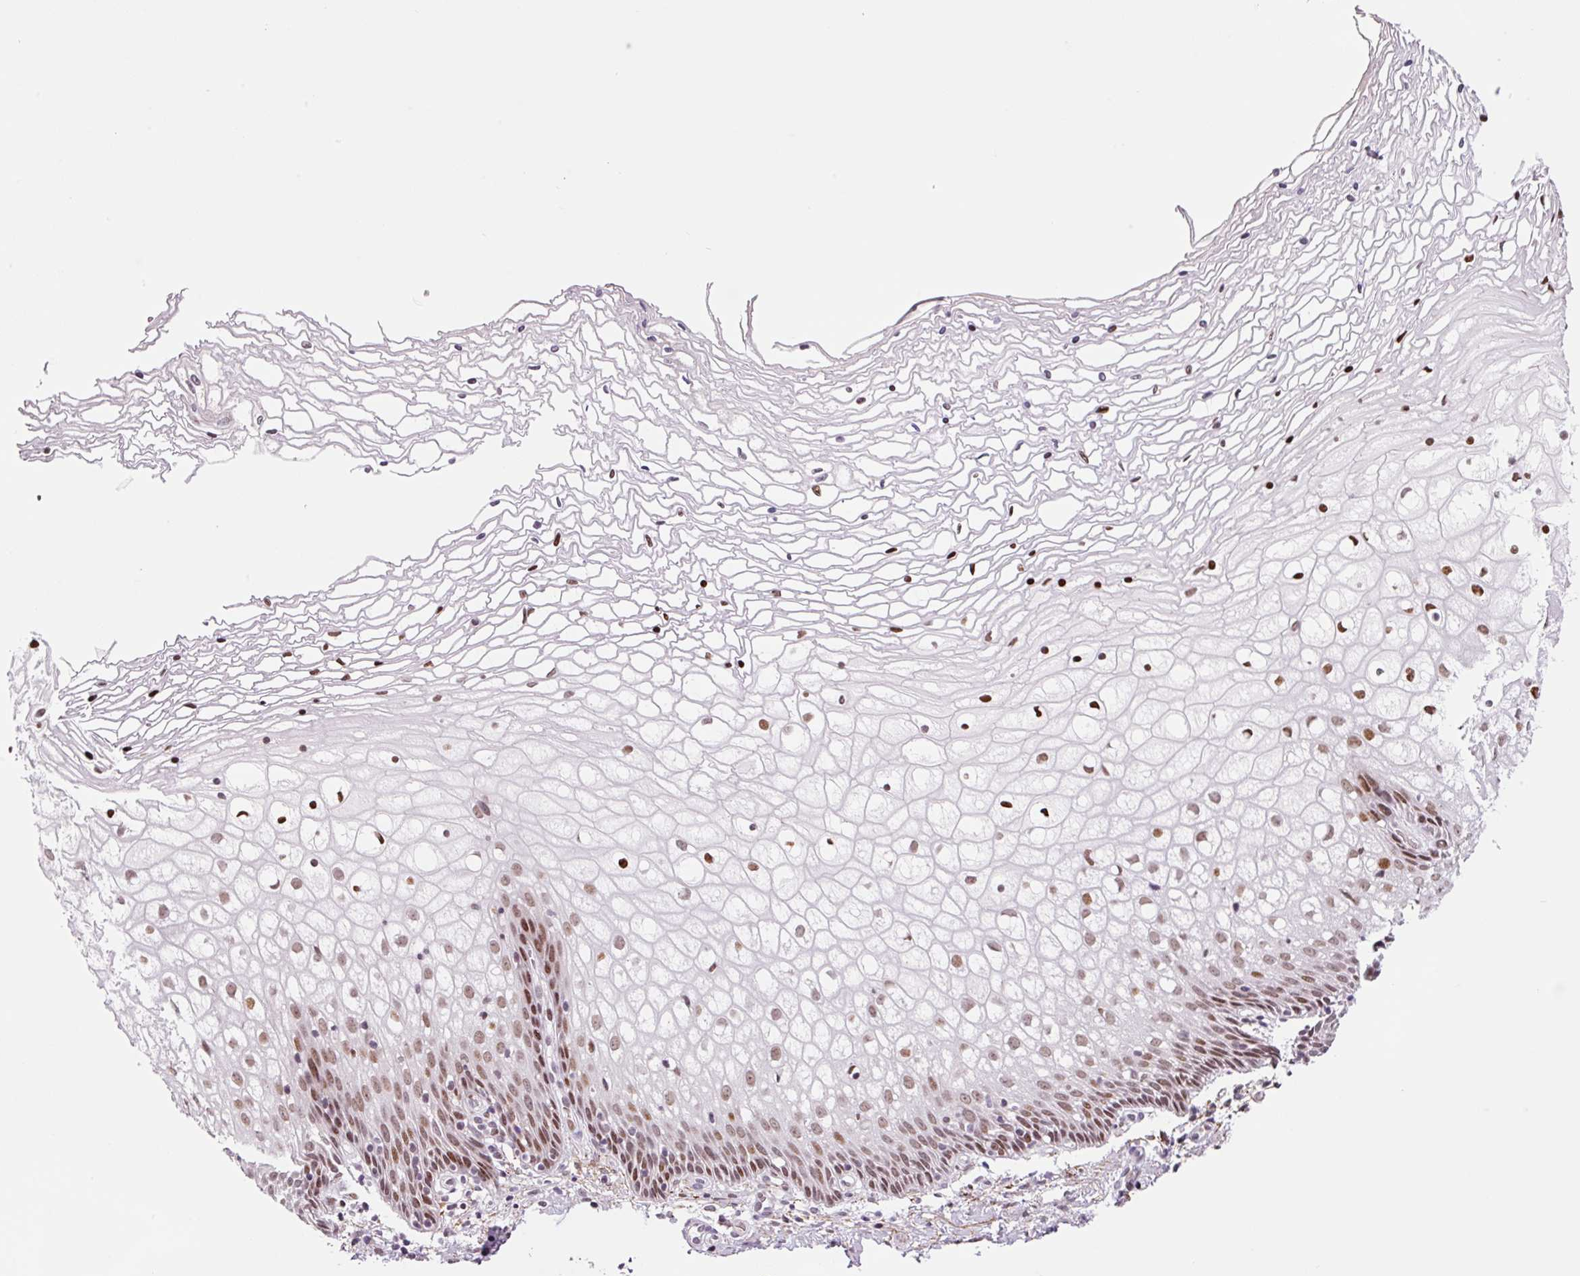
{"staining": {"intensity": "moderate", "quantity": ">75%", "location": "nuclear"}, "tissue": "cervix", "cell_type": "Glandular cells", "image_type": "normal", "snomed": [{"axis": "morphology", "description": "Normal tissue, NOS"}, {"axis": "topography", "description": "Cervix"}], "caption": "Moderate nuclear protein positivity is present in approximately >75% of glandular cells in cervix.", "gene": "CCNL2", "patient": {"sex": "female", "age": 36}}